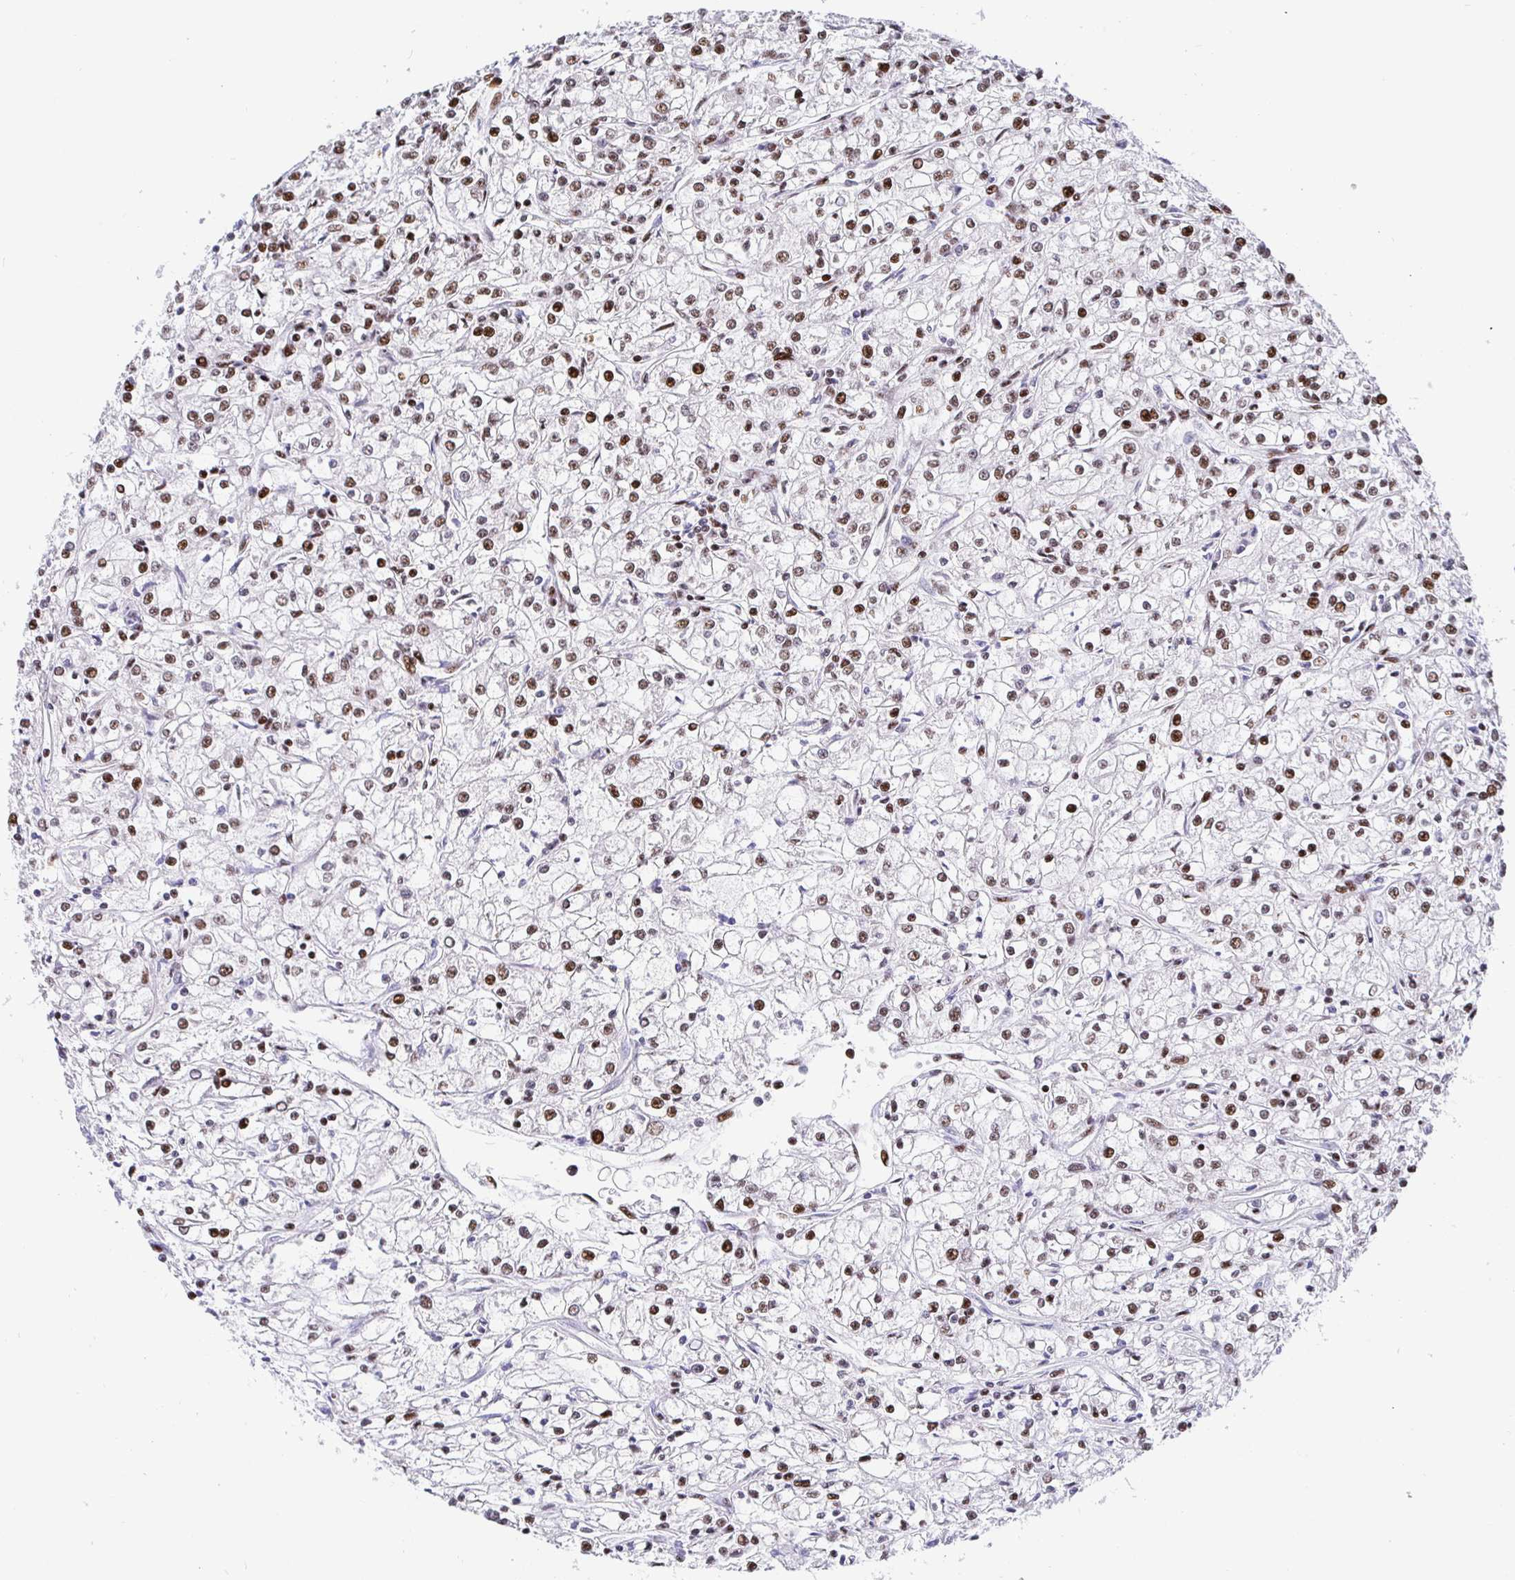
{"staining": {"intensity": "moderate", "quantity": ">75%", "location": "nuclear"}, "tissue": "renal cancer", "cell_type": "Tumor cells", "image_type": "cancer", "snomed": [{"axis": "morphology", "description": "Adenocarcinoma, NOS"}, {"axis": "topography", "description": "Kidney"}], "caption": "Immunohistochemistry (IHC) image of renal cancer (adenocarcinoma) stained for a protein (brown), which reveals medium levels of moderate nuclear positivity in approximately >75% of tumor cells.", "gene": "SETD5", "patient": {"sex": "female", "age": 59}}